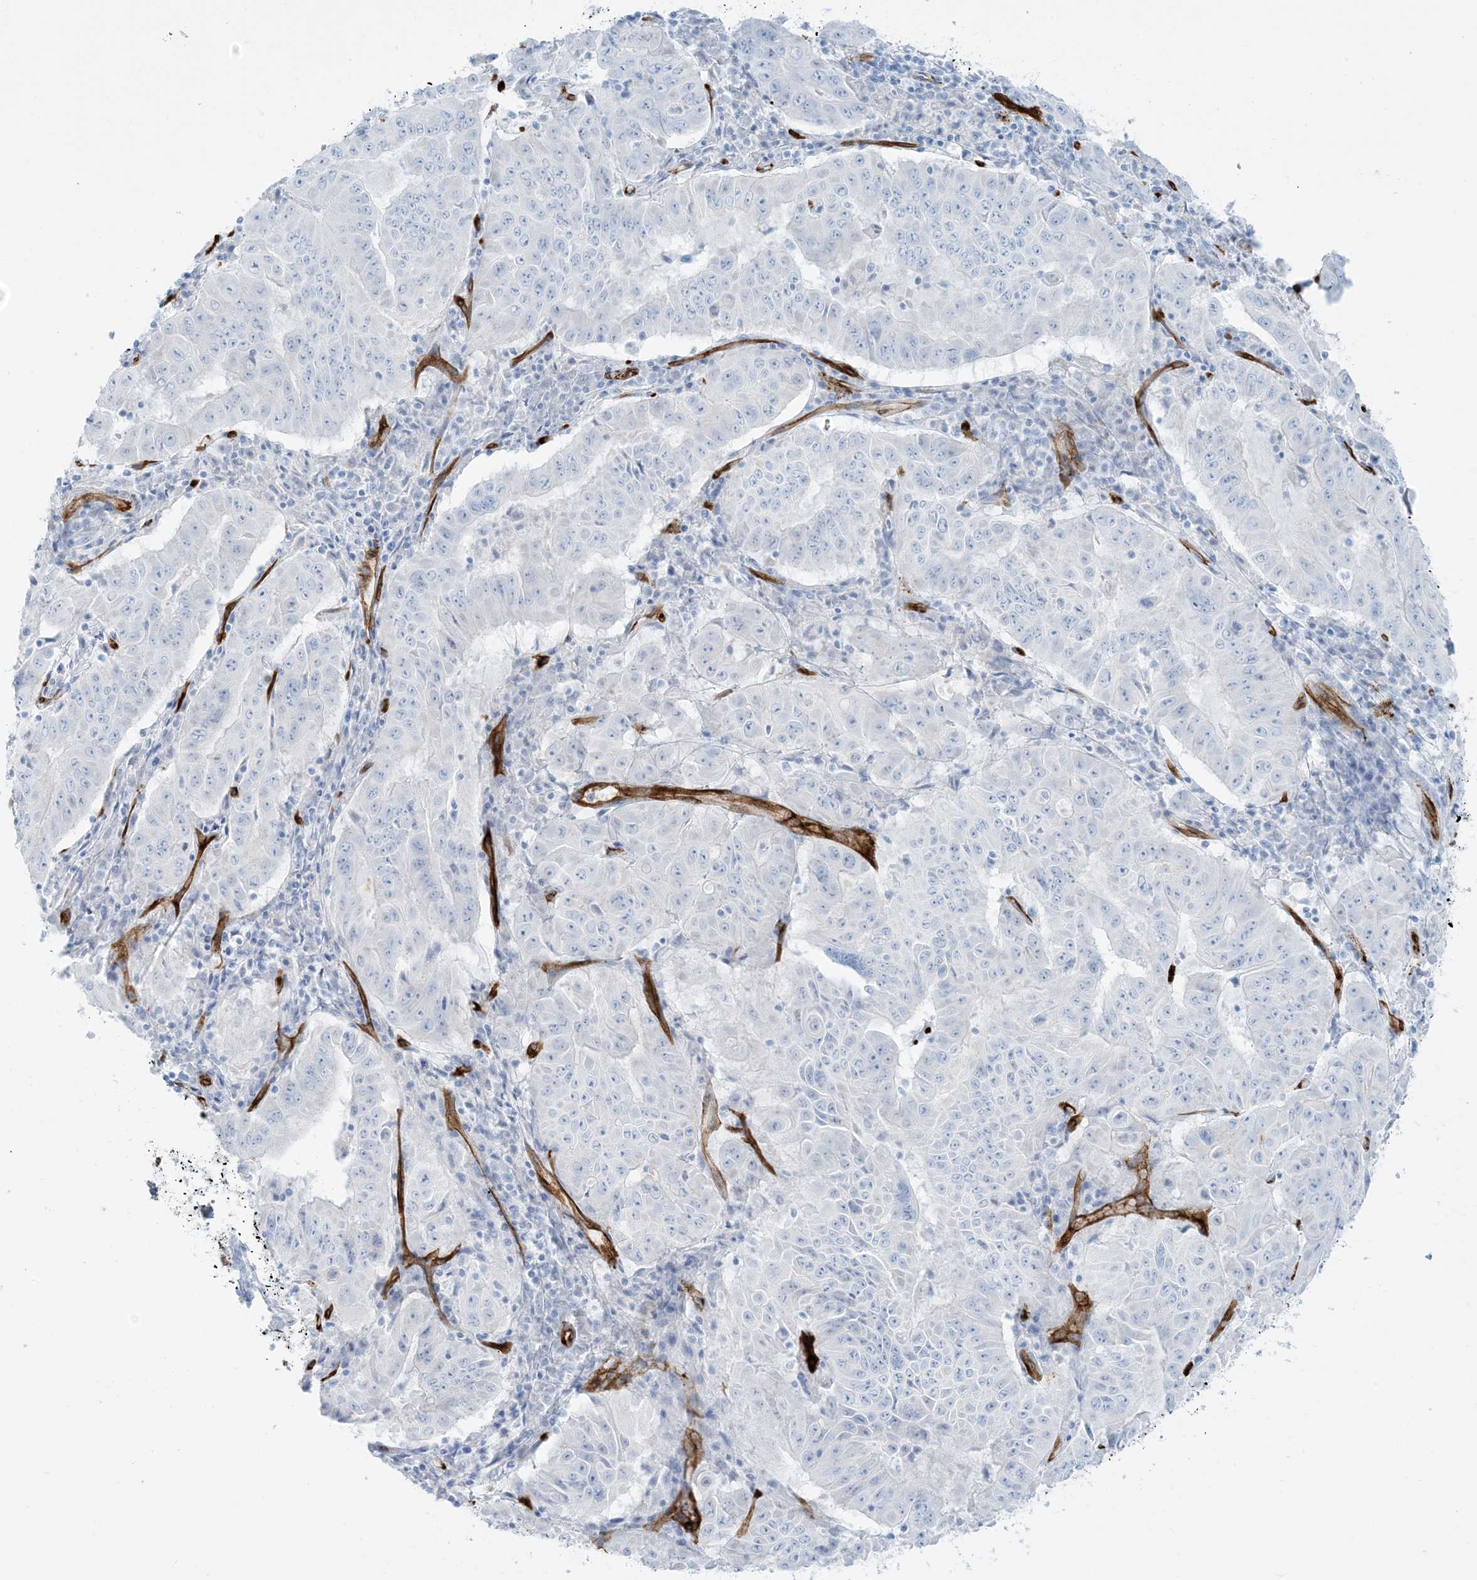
{"staining": {"intensity": "negative", "quantity": "none", "location": "none"}, "tissue": "pancreatic cancer", "cell_type": "Tumor cells", "image_type": "cancer", "snomed": [{"axis": "morphology", "description": "Adenocarcinoma, NOS"}, {"axis": "topography", "description": "Pancreas"}], "caption": "Tumor cells are negative for protein expression in human adenocarcinoma (pancreatic).", "gene": "EPS8L3", "patient": {"sex": "male", "age": 63}}